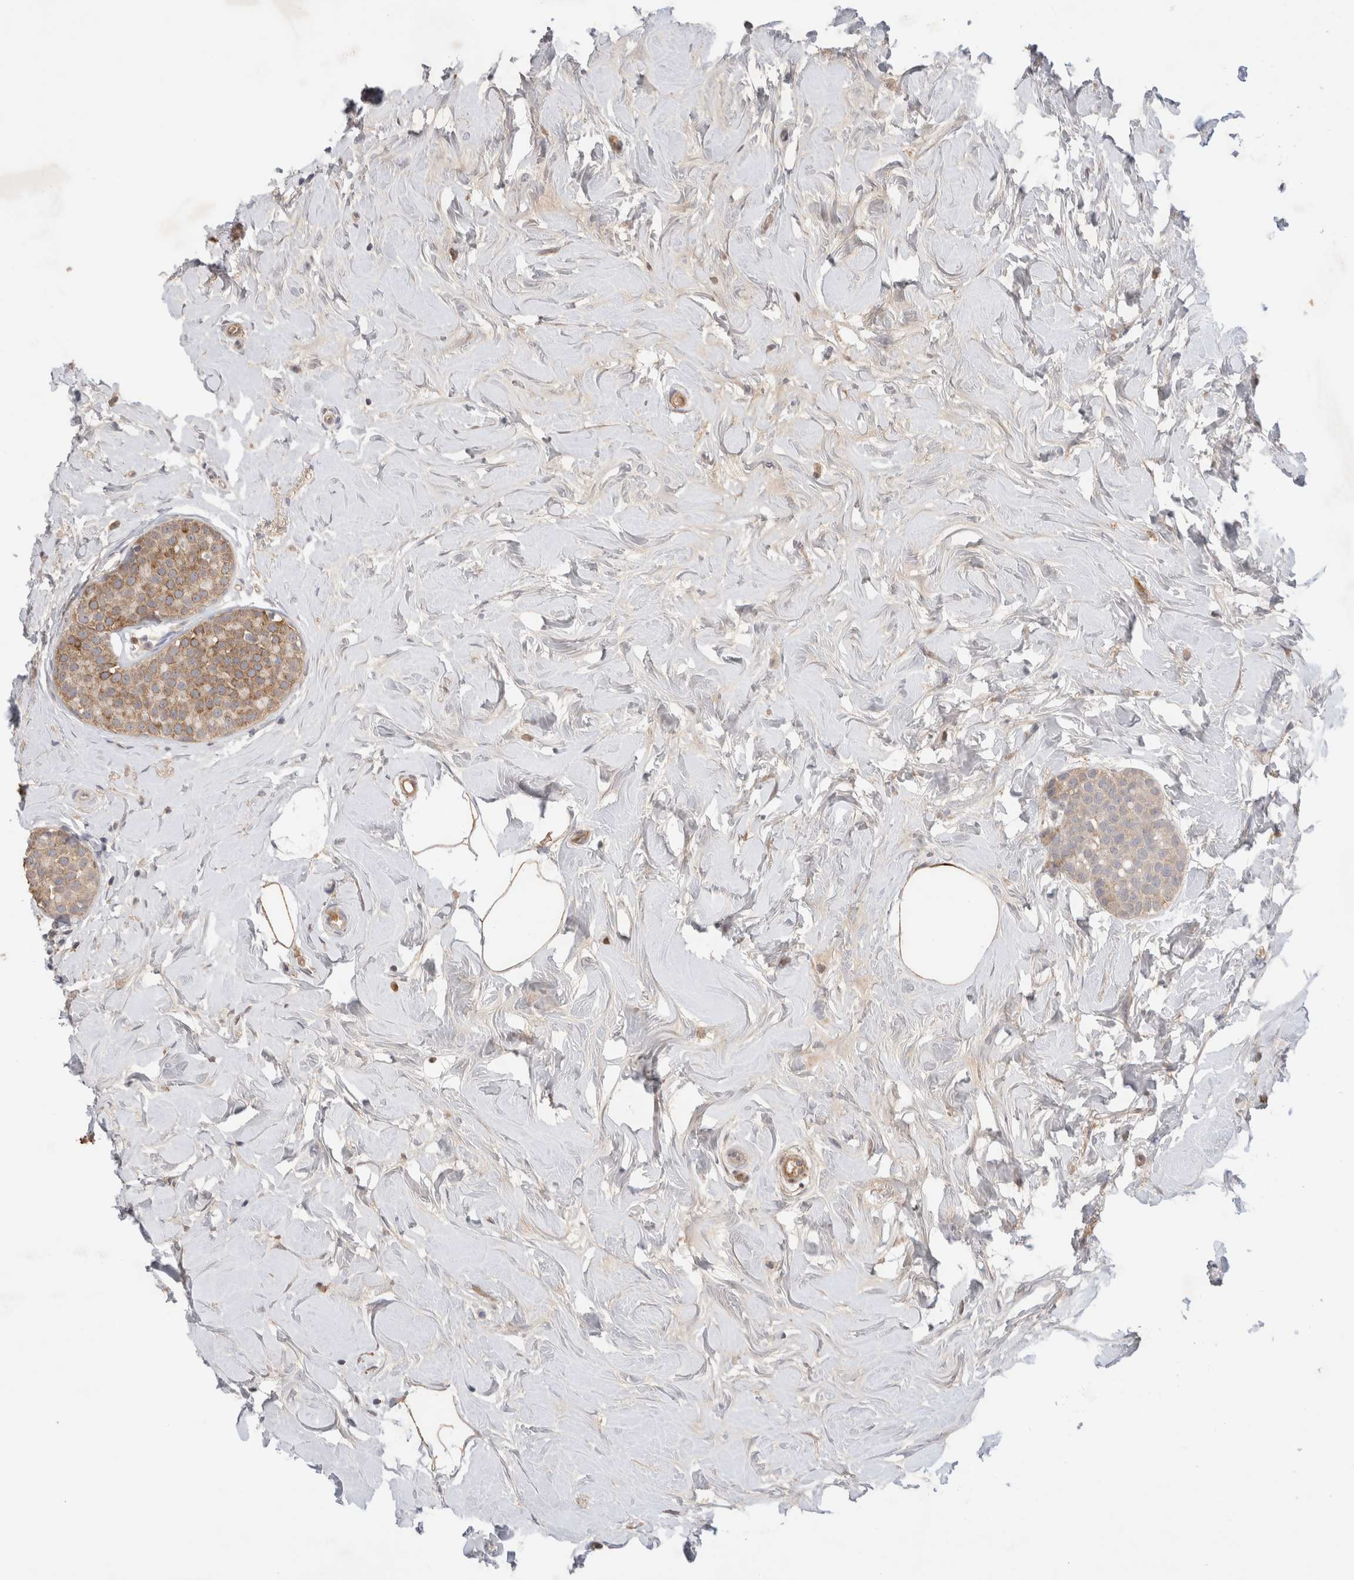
{"staining": {"intensity": "weak", "quantity": ">75%", "location": "cytoplasmic/membranous"}, "tissue": "breast cancer", "cell_type": "Tumor cells", "image_type": "cancer", "snomed": [{"axis": "morphology", "description": "Lobular carcinoma, in situ"}, {"axis": "morphology", "description": "Lobular carcinoma"}, {"axis": "topography", "description": "Breast"}], "caption": "Weak cytoplasmic/membranous positivity is appreciated in approximately >75% of tumor cells in breast cancer.", "gene": "FAM221A", "patient": {"sex": "female", "age": 41}}